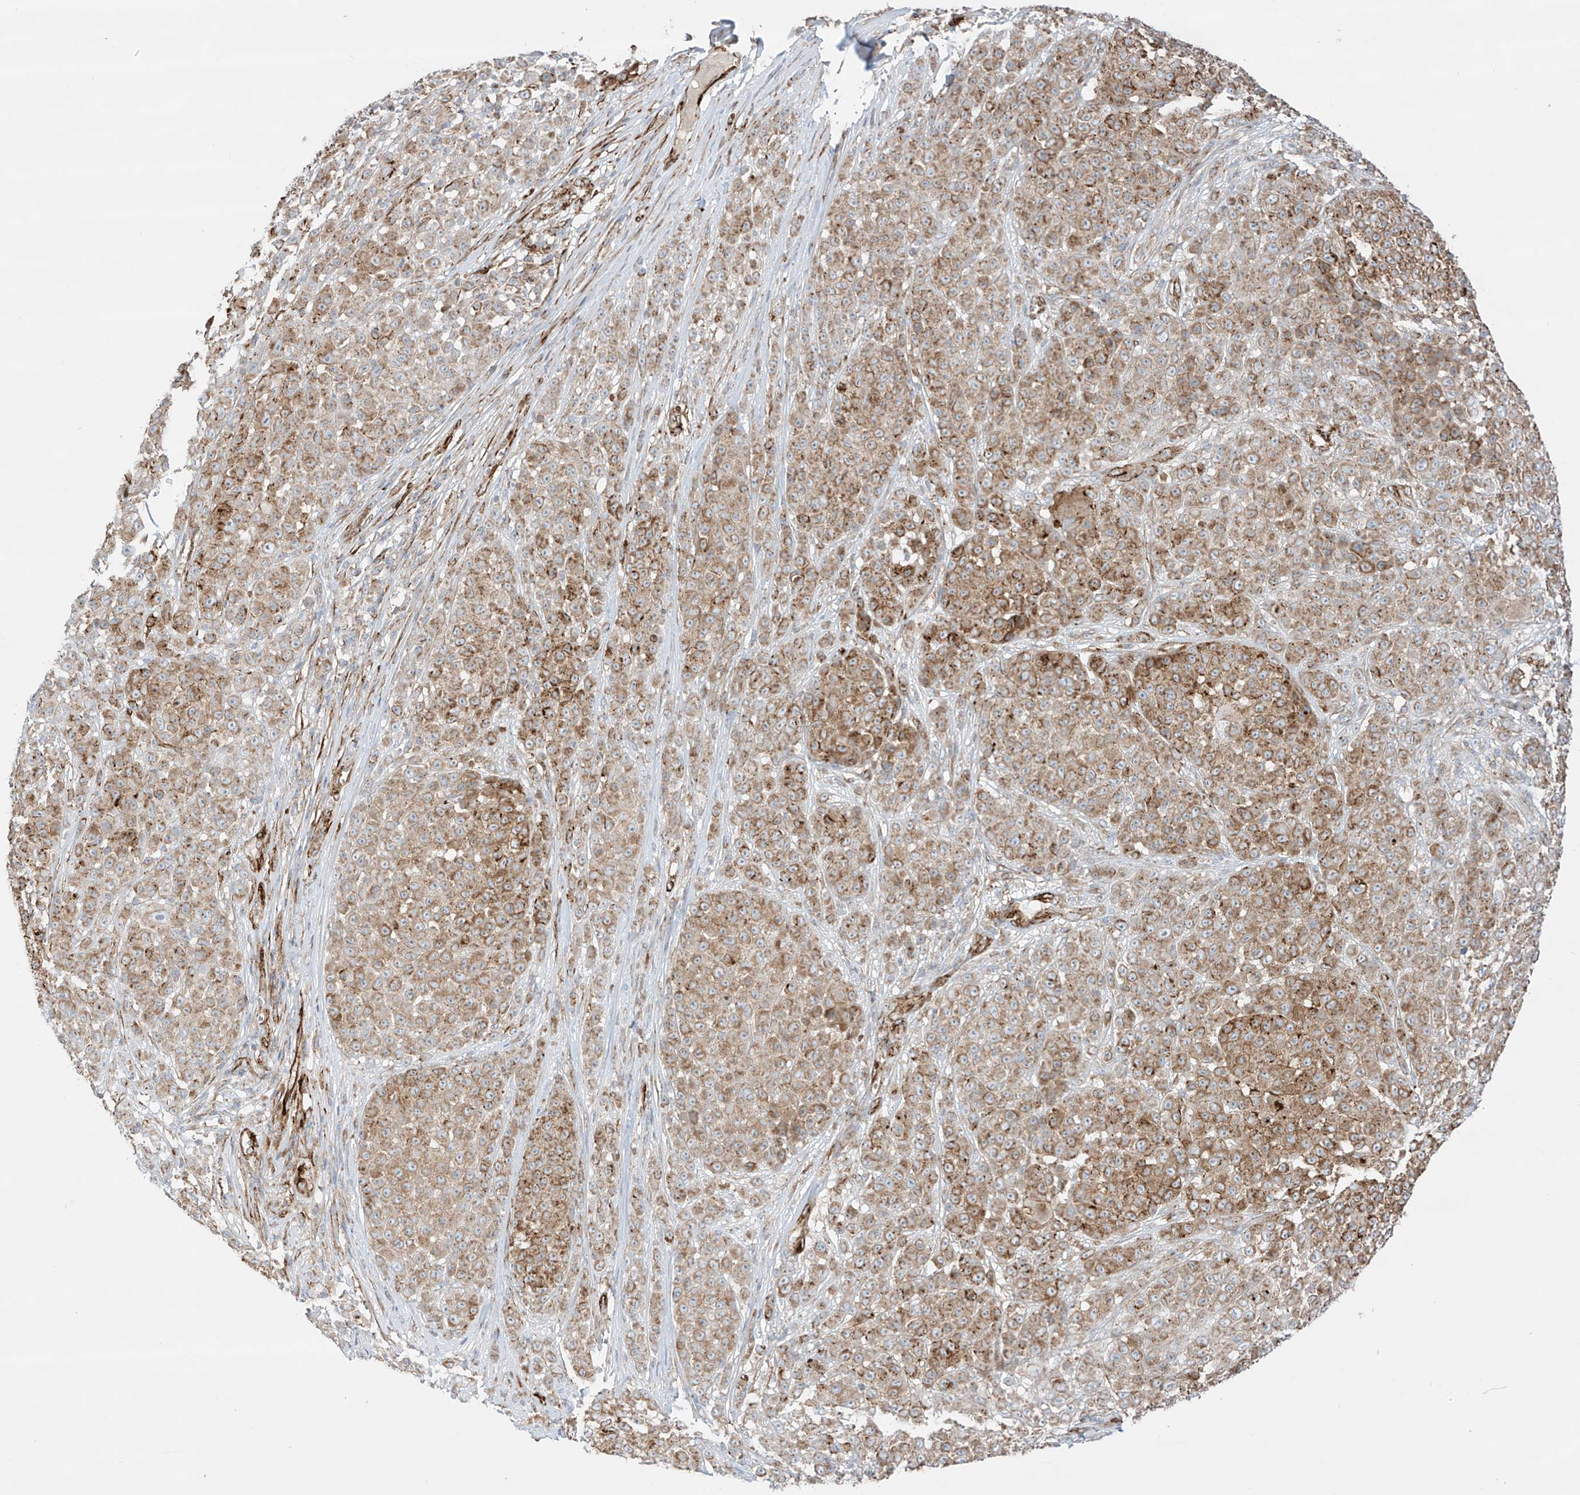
{"staining": {"intensity": "moderate", "quantity": "25%-75%", "location": "cytoplasmic/membranous"}, "tissue": "melanoma", "cell_type": "Tumor cells", "image_type": "cancer", "snomed": [{"axis": "morphology", "description": "Malignant melanoma, NOS"}, {"axis": "topography", "description": "Skin"}], "caption": "A histopathology image showing moderate cytoplasmic/membranous positivity in approximately 25%-75% of tumor cells in melanoma, as visualized by brown immunohistochemical staining.", "gene": "ABCB7", "patient": {"sex": "female", "age": 94}}